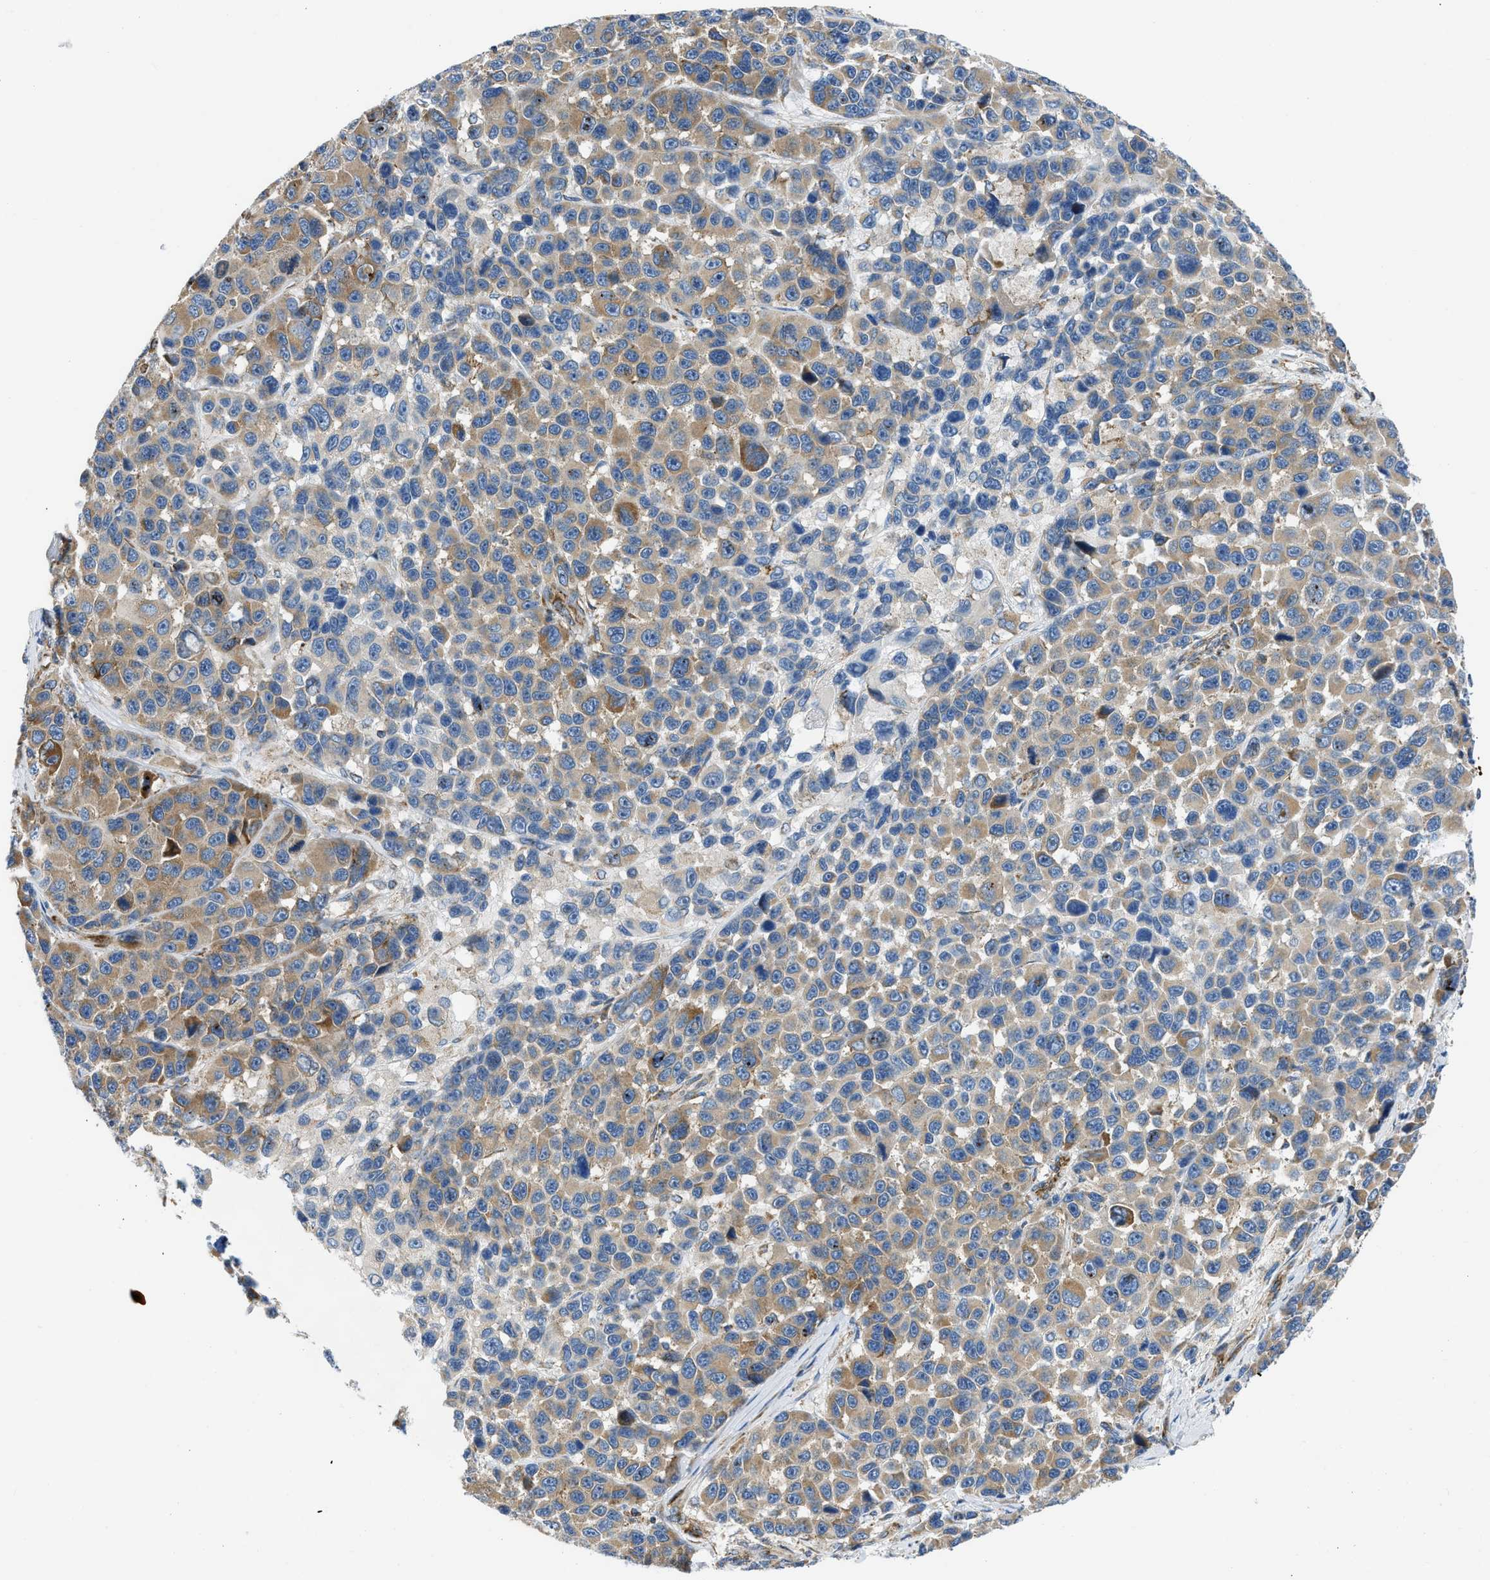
{"staining": {"intensity": "moderate", "quantity": ">75%", "location": "cytoplasmic/membranous"}, "tissue": "melanoma", "cell_type": "Tumor cells", "image_type": "cancer", "snomed": [{"axis": "morphology", "description": "Malignant melanoma, NOS"}, {"axis": "topography", "description": "Skin"}], "caption": "Human melanoma stained for a protein (brown) displays moderate cytoplasmic/membranous positive positivity in about >75% of tumor cells.", "gene": "CAMKK2", "patient": {"sex": "male", "age": 53}}